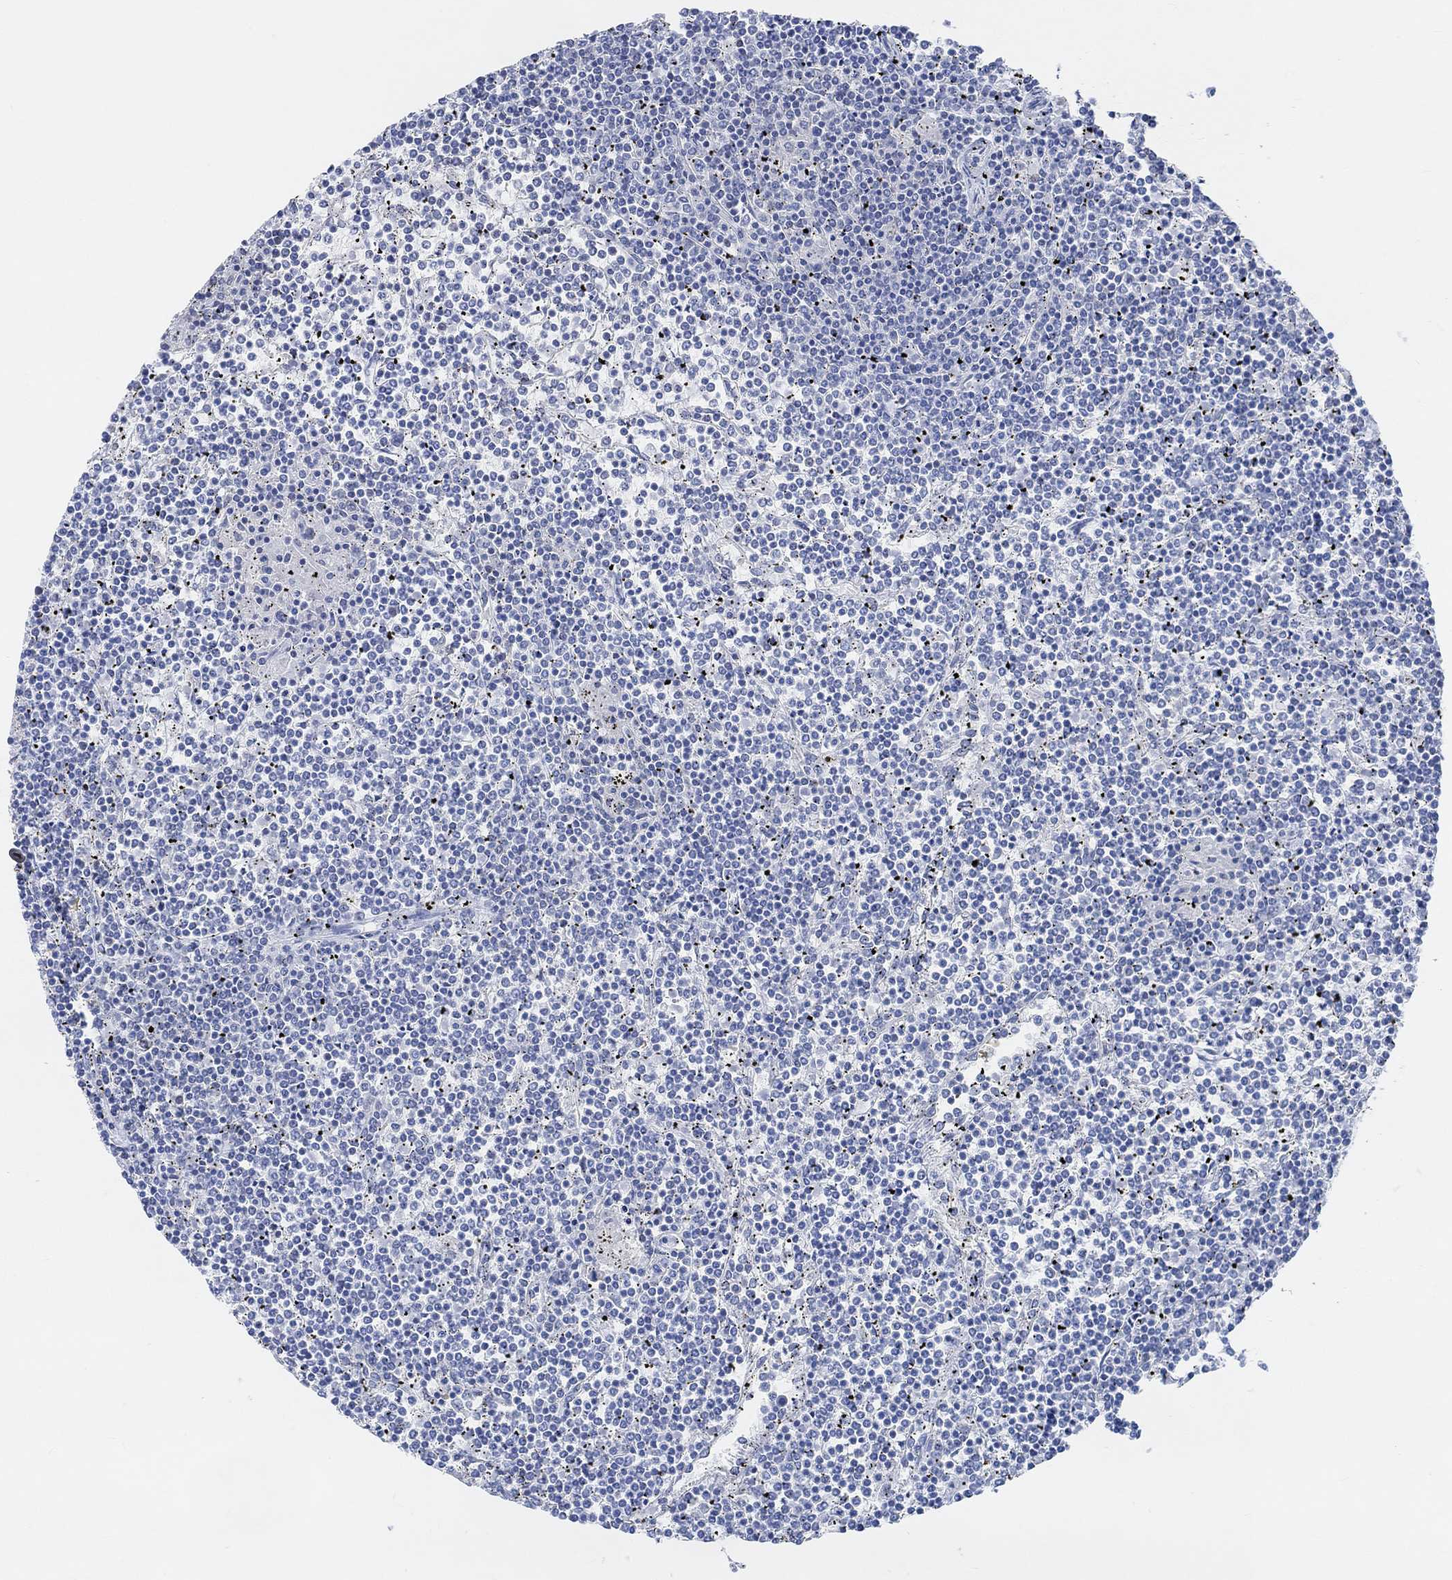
{"staining": {"intensity": "negative", "quantity": "none", "location": "none"}, "tissue": "lymphoma", "cell_type": "Tumor cells", "image_type": "cancer", "snomed": [{"axis": "morphology", "description": "Malignant lymphoma, non-Hodgkin's type, Low grade"}, {"axis": "topography", "description": "Spleen"}], "caption": "The histopathology image demonstrates no staining of tumor cells in lymphoma.", "gene": "MUC1", "patient": {"sex": "female", "age": 19}}